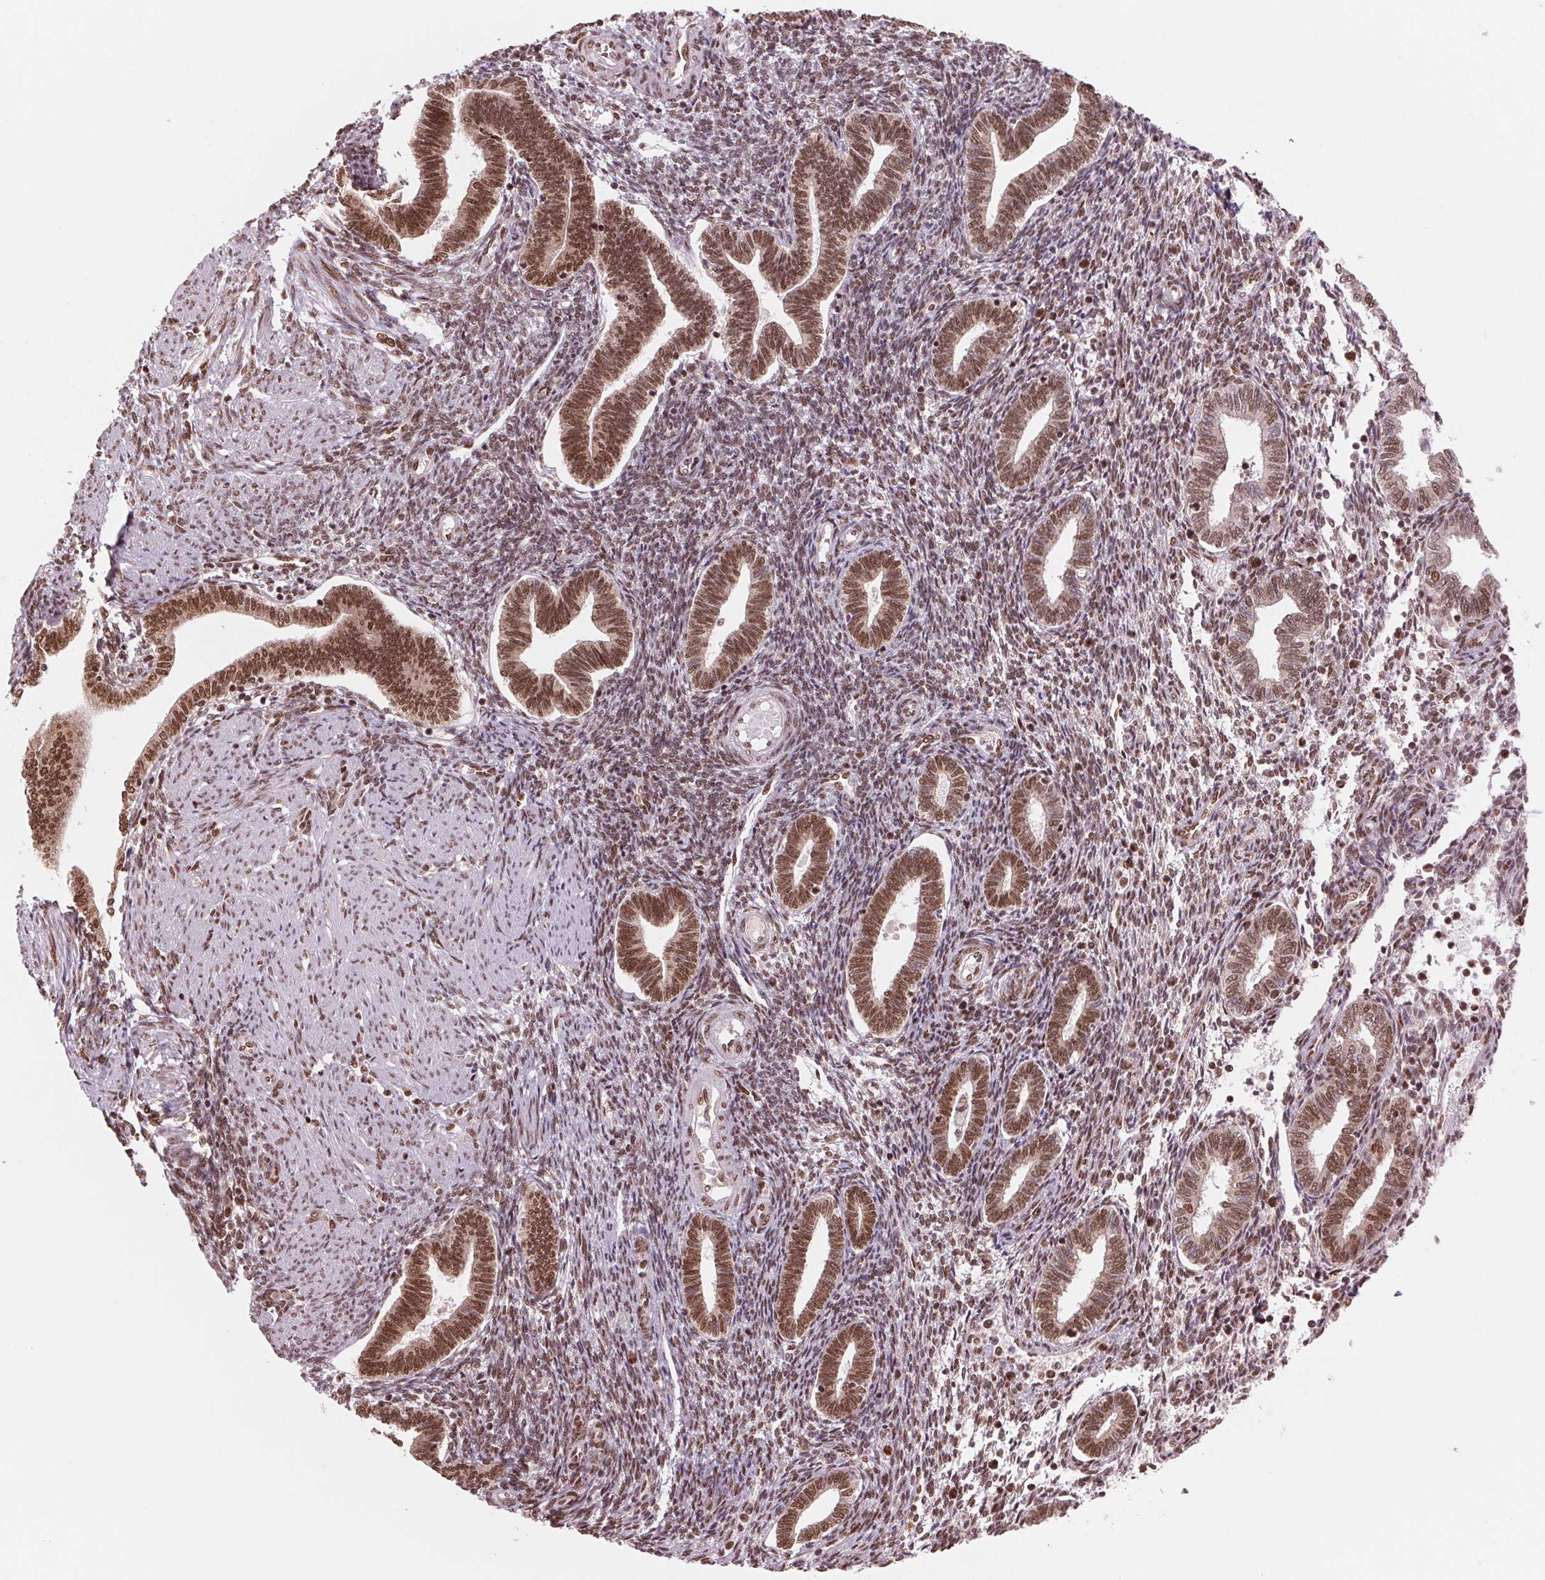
{"staining": {"intensity": "strong", "quantity": "25%-75%", "location": "nuclear"}, "tissue": "endometrium", "cell_type": "Cells in endometrial stroma", "image_type": "normal", "snomed": [{"axis": "morphology", "description": "Normal tissue, NOS"}, {"axis": "topography", "description": "Endometrium"}], "caption": "Immunohistochemistry (IHC) (DAB (3,3'-diaminobenzidine)) staining of benign human endometrium exhibits strong nuclear protein expression in approximately 25%-75% of cells in endometrial stroma. The protein is stained brown, and the nuclei are stained in blue (DAB IHC with brightfield microscopy, high magnification).", "gene": "TTLL9", "patient": {"sex": "female", "age": 42}}